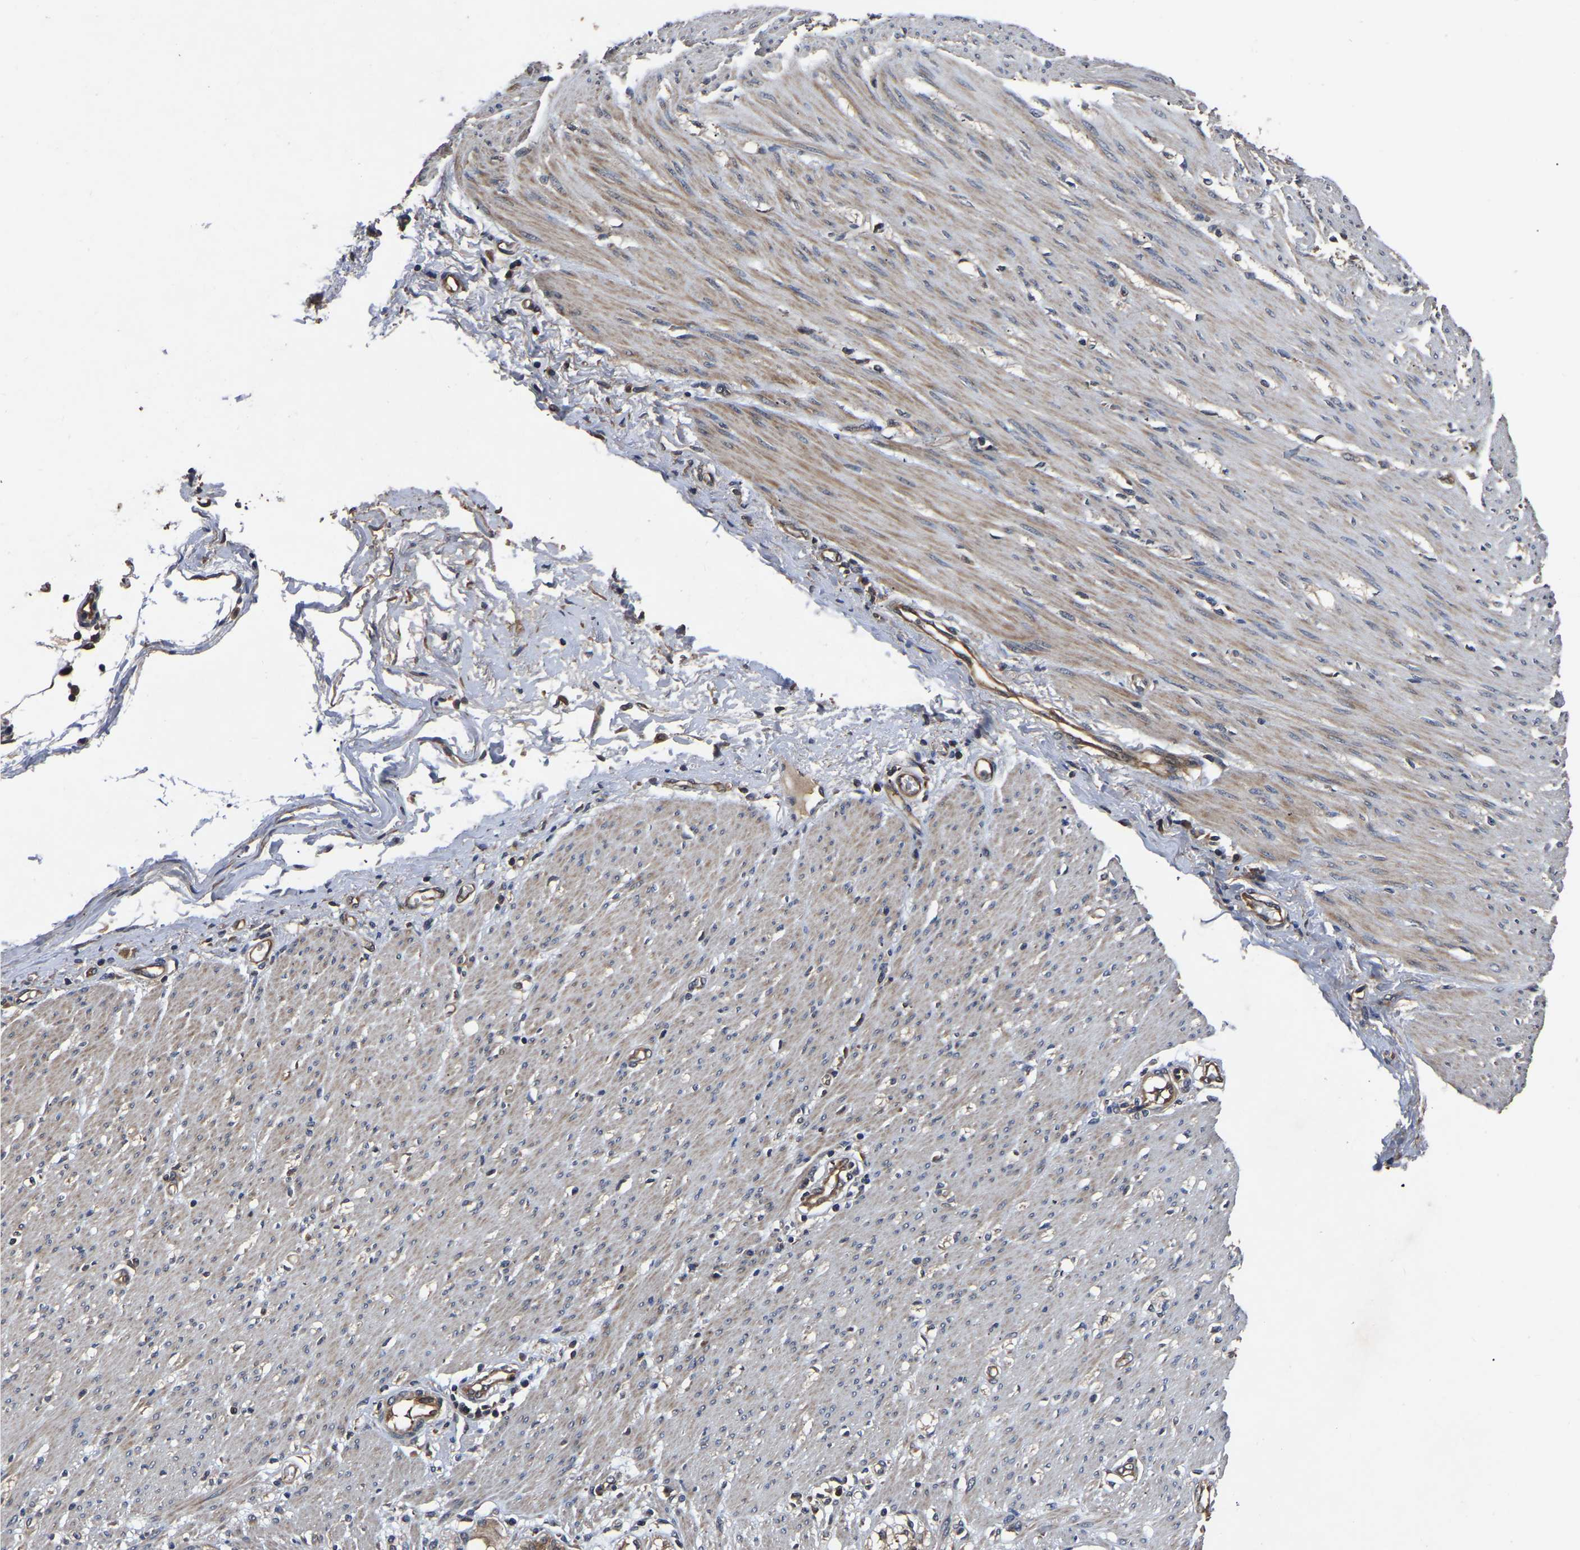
{"staining": {"intensity": "moderate", "quantity": ">75%", "location": "cytoplasmic/membranous"}, "tissue": "soft tissue", "cell_type": "Fibroblasts", "image_type": "normal", "snomed": [{"axis": "morphology", "description": "Normal tissue, NOS"}, {"axis": "morphology", "description": "Adenocarcinoma, NOS"}, {"axis": "topography", "description": "Colon"}, {"axis": "topography", "description": "Peripheral nerve tissue"}], "caption": "Moderate cytoplasmic/membranous staining for a protein is seen in about >75% of fibroblasts of normal soft tissue using immunohistochemistry (IHC).", "gene": "CRYZL1", "patient": {"sex": "male", "age": 14}}